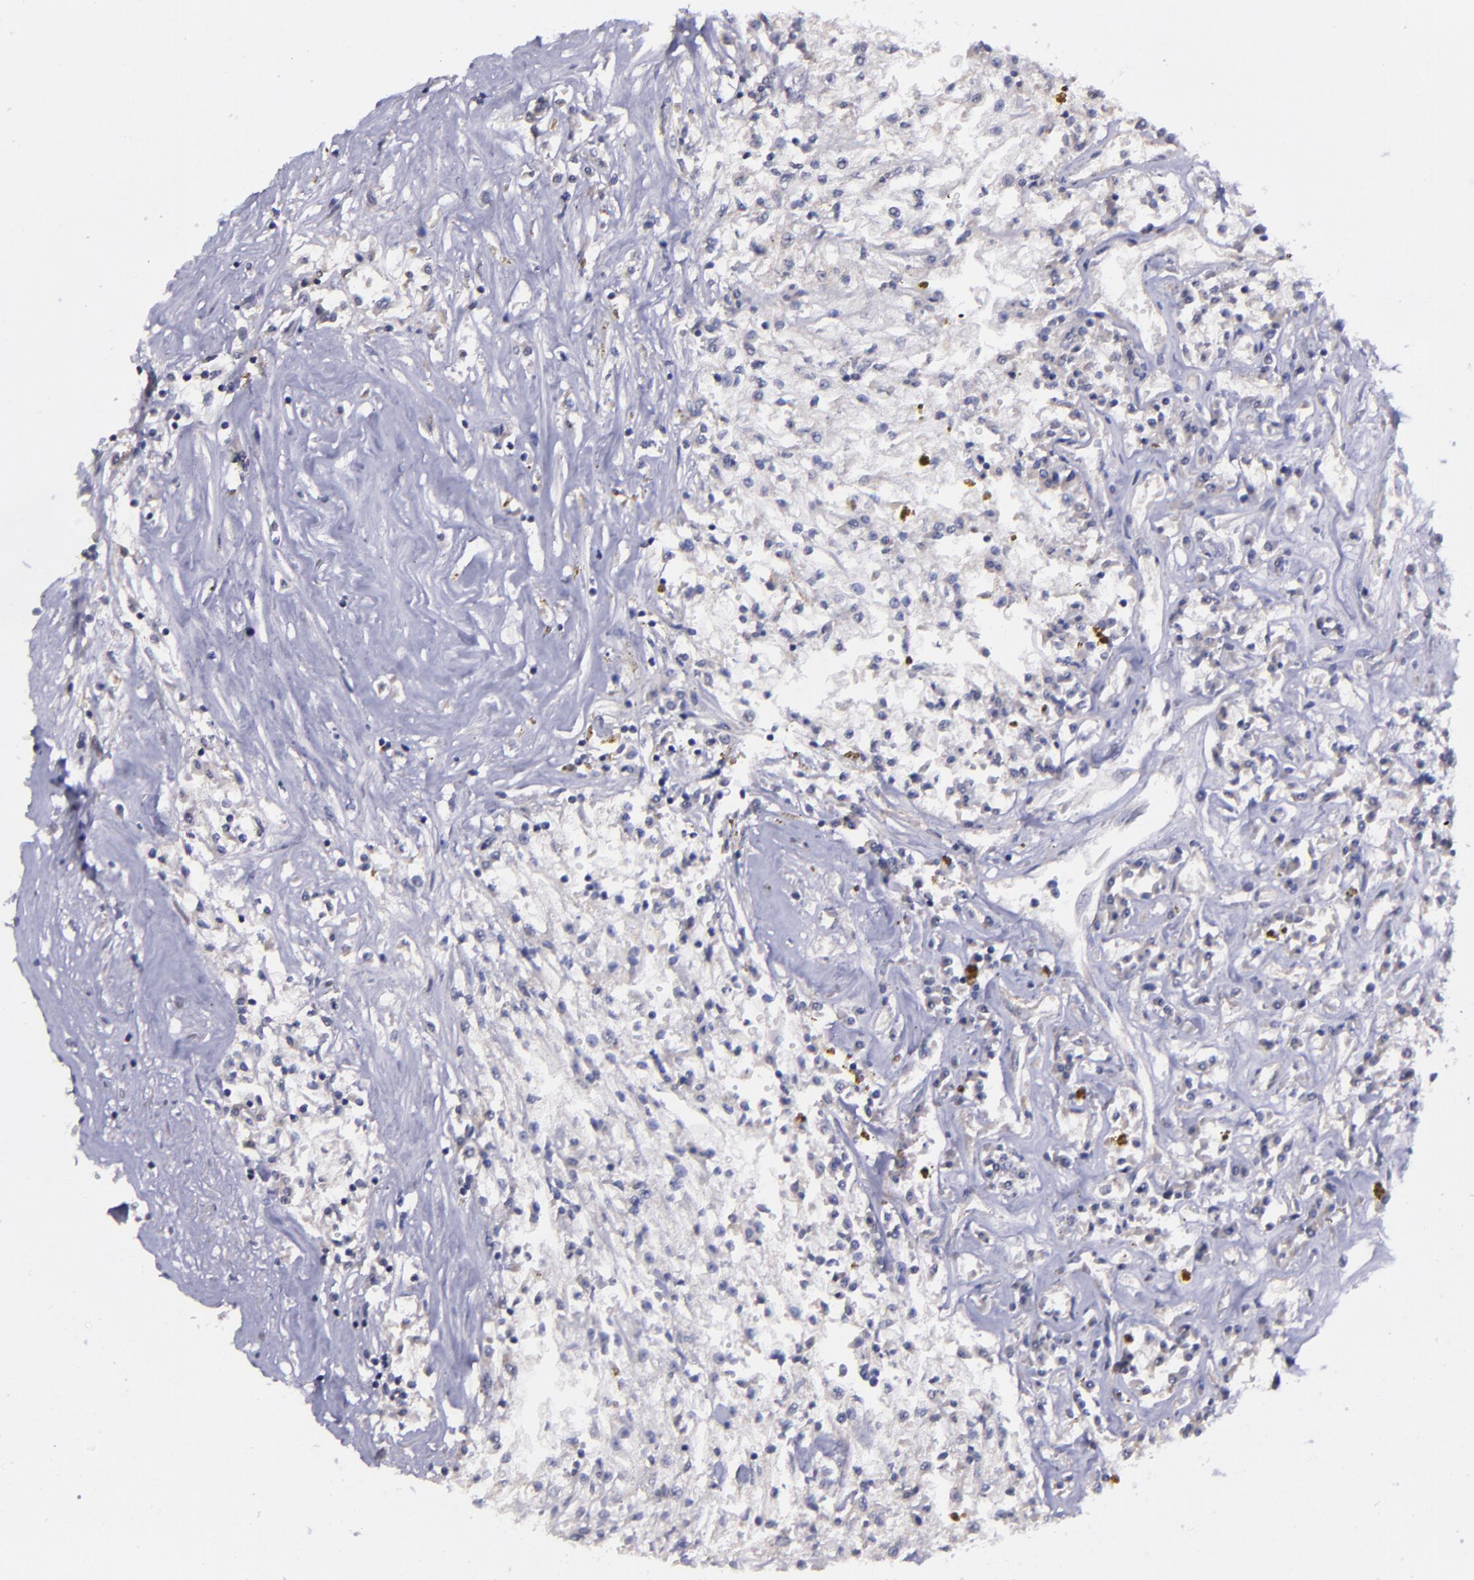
{"staining": {"intensity": "negative", "quantity": "none", "location": "none"}, "tissue": "renal cancer", "cell_type": "Tumor cells", "image_type": "cancer", "snomed": [{"axis": "morphology", "description": "Adenocarcinoma, NOS"}, {"axis": "topography", "description": "Kidney"}], "caption": "A high-resolution histopathology image shows immunohistochemistry staining of renal cancer (adenocarcinoma), which reveals no significant positivity in tumor cells. Brightfield microscopy of immunohistochemistry stained with DAB (brown) and hematoxylin (blue), captured at high magnification.", "gene": "MASP1", "patient": {"sex": "male", "age": 78}}